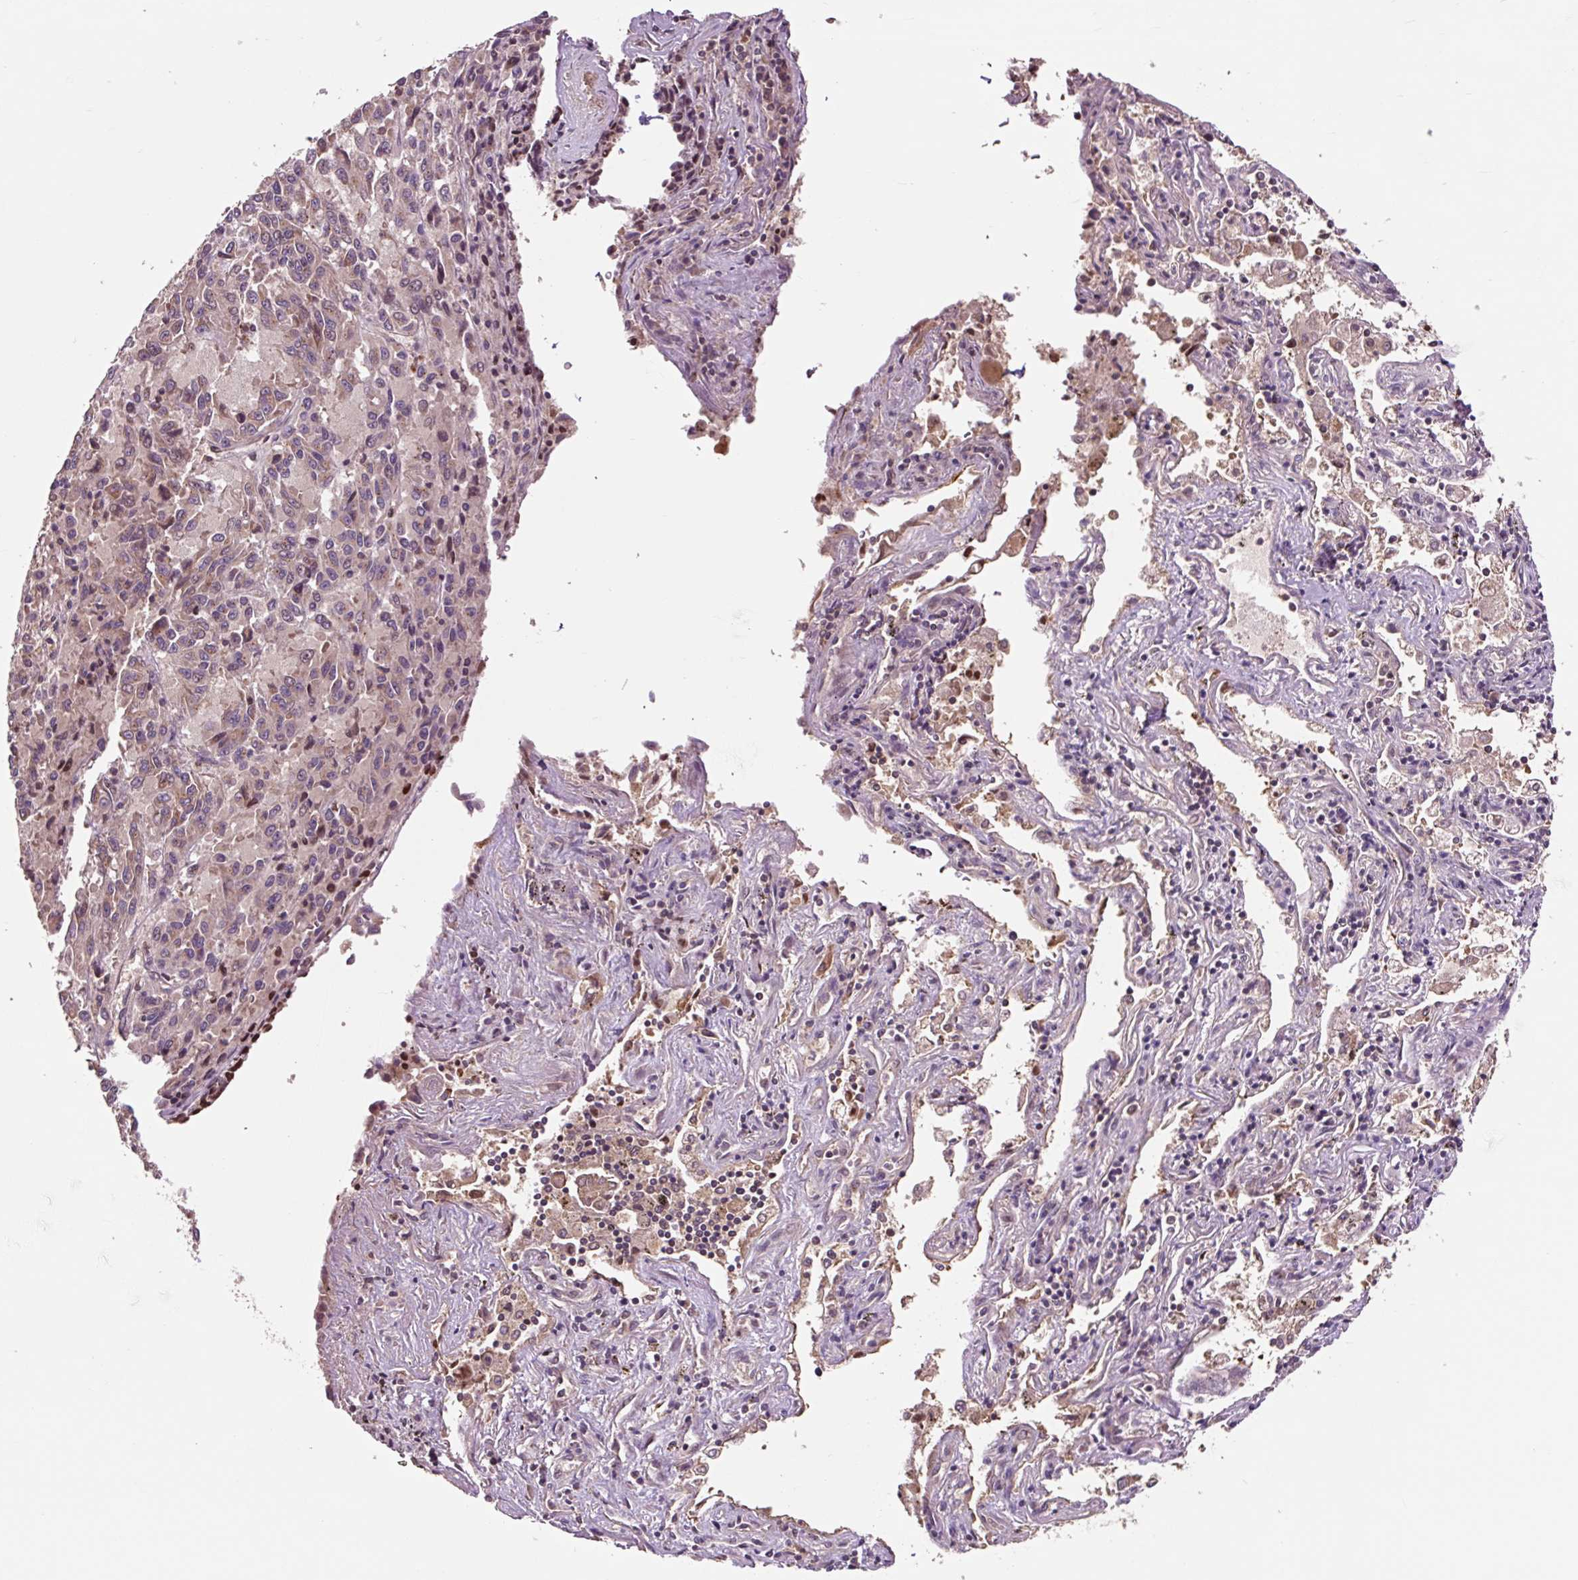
{"staining": {"intensity": "weak", "quantity": "25%-75%", "location": "cytoplasmic/membranous"}, "tissue": "melanoma", "cell_type": "Tumor cells", "image_type": "cancer", "snomed": [{"axis": "morphology", "description": "Malignant melanoma, Metastatic site"}, {"axis": "topography", "description": "Lung"}], "caption": "Immunohistochemical staining of malignant melanoma (metastatic site) shows weak cytoplasmic/membranous protein expression in about 25%-75% of tumor cells.", "gene": "MMS19", "patient": {"sex": "male", "age": 64}}